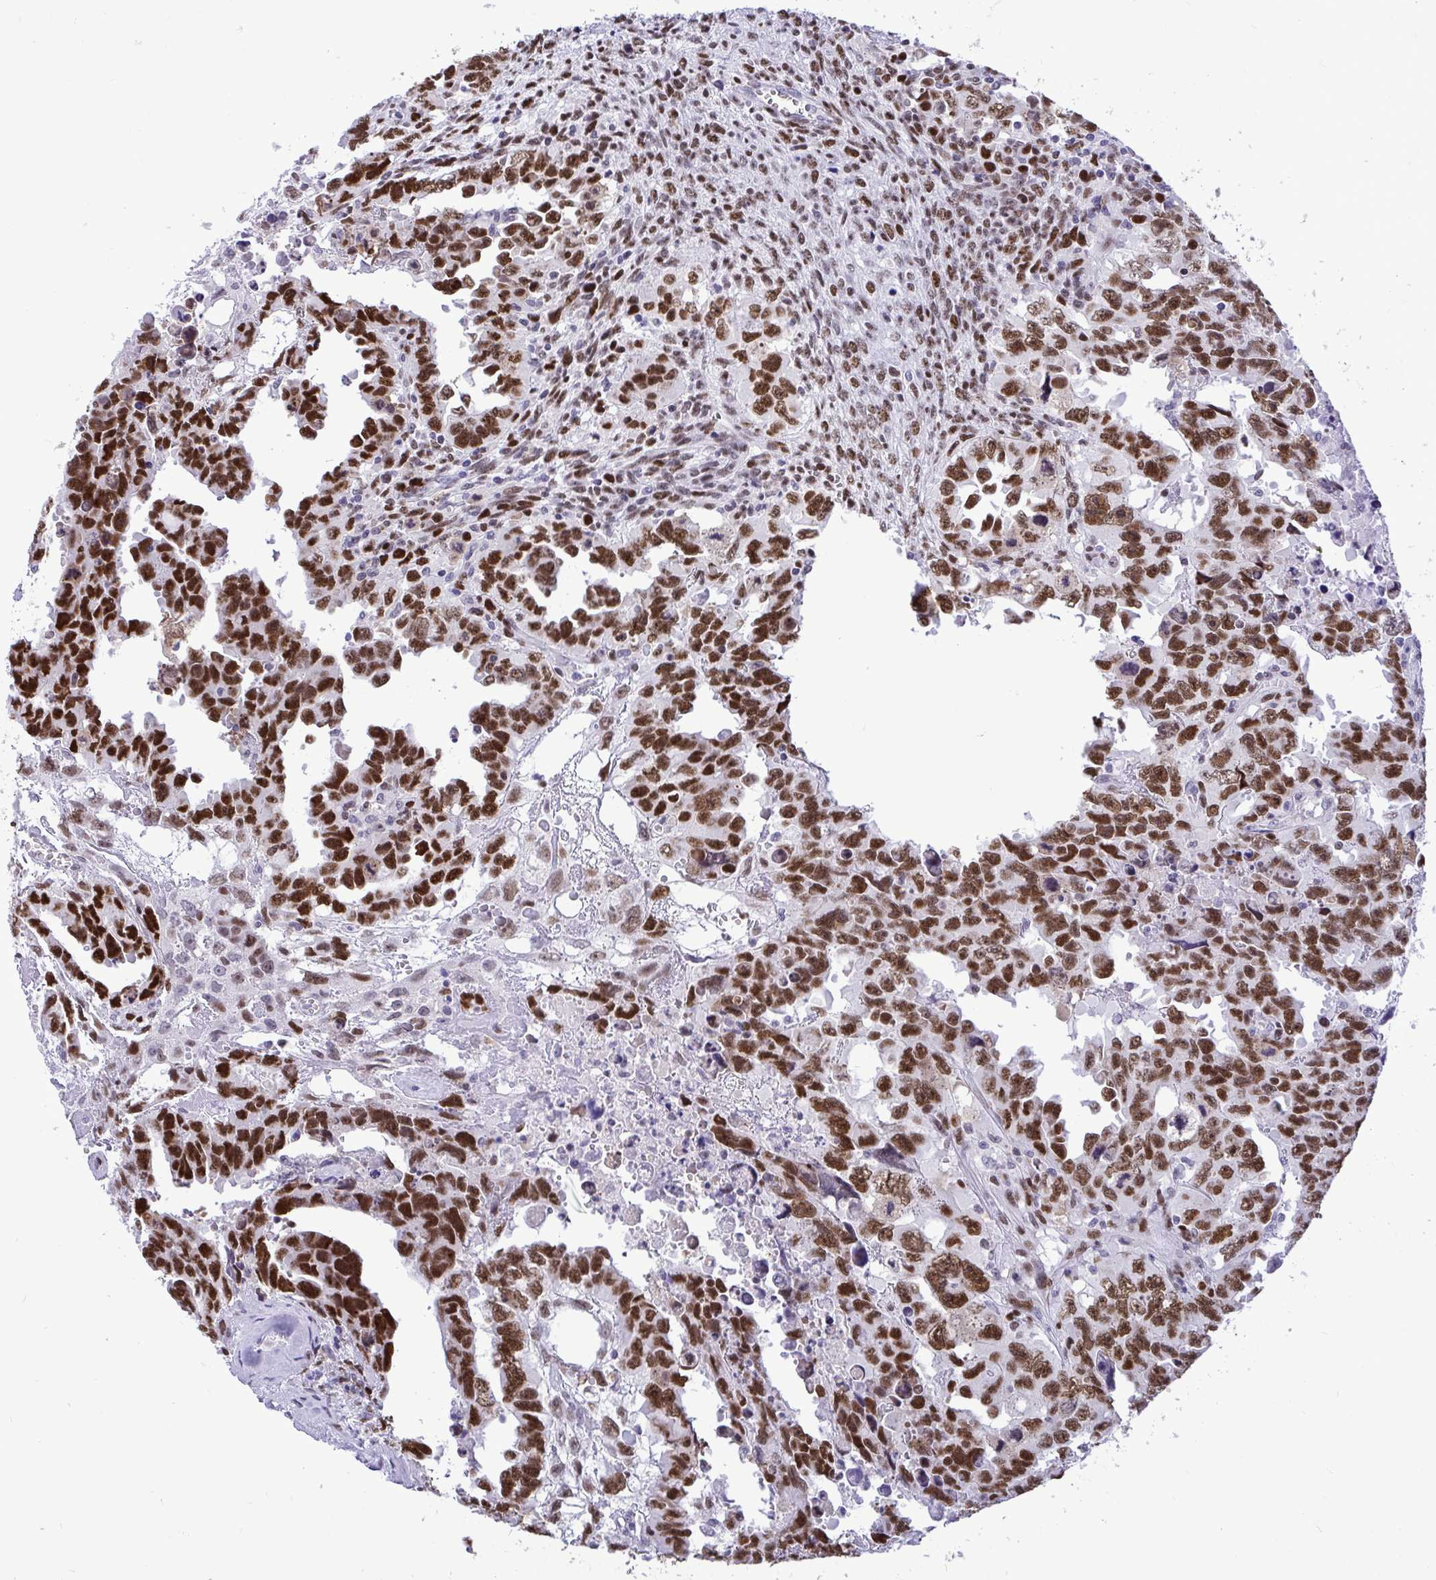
{"staining": {"intensity": "strong", "quantity": ">75%", "location": "nuclear"}, "tissue": "testis cancer", "cell_type": "Tumor cells", "image_type": "cancer", "snomed": [{"axis": "morphology", "description": "Carcinoma, Embryonal, NOS"}, {"axis": "topography", "description": "Testis"}], "caption": "Embryonal carcinoma (testis) was stained to show a protein in brown. There is high levels of strong nuclear expression in about >75% of tumor cells.", "gene": "C1QL2", "patient": {"sex": "male", "age": 24}}